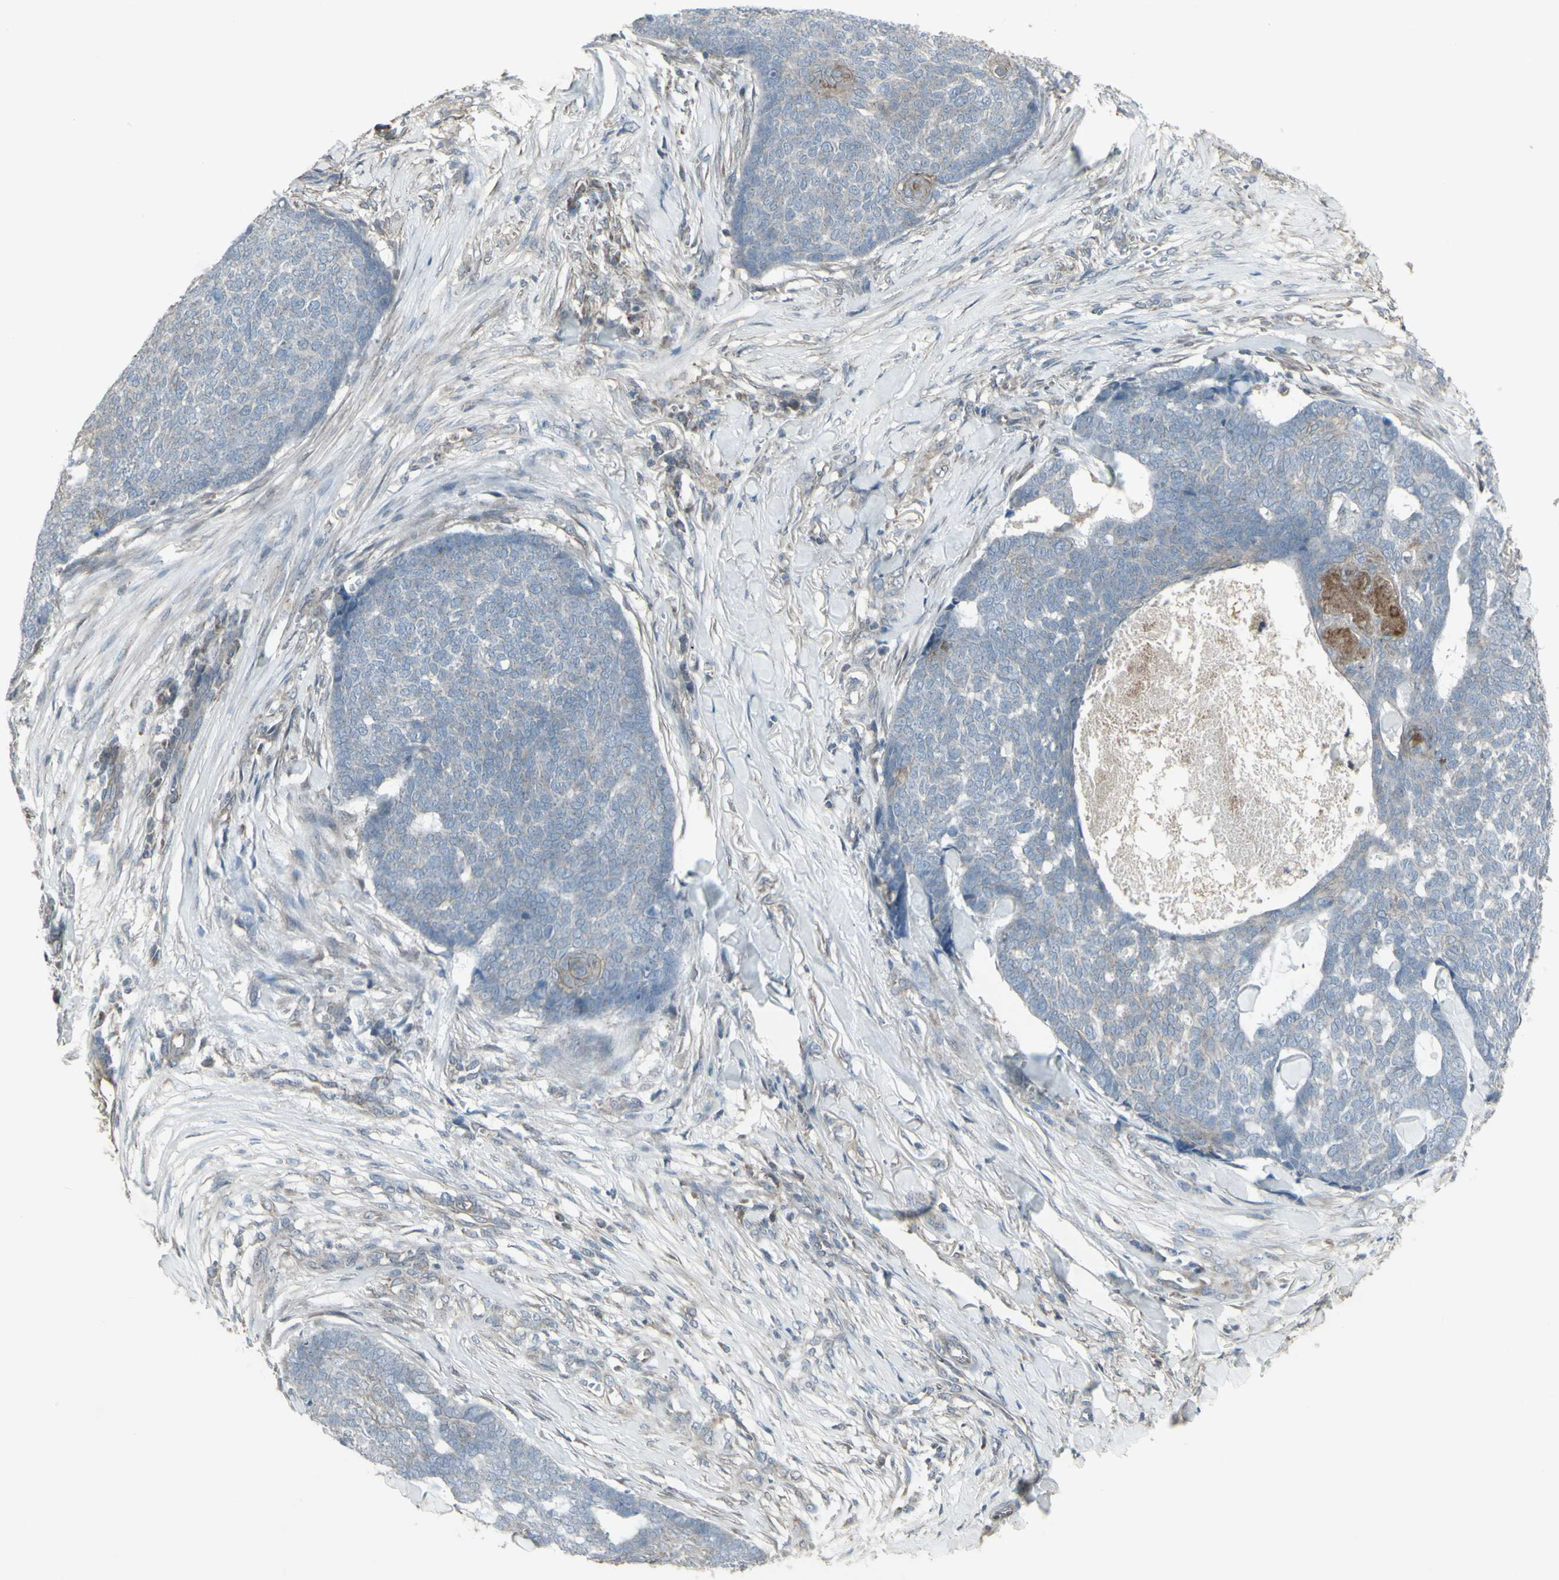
{"staining": {"intensity": "negative", "quantity": "none", "location": "none"}, "tissue": "skin cancer", "cell_type": "Tumor cells", "image_type": "cancer", "snomed": [{"axis": "morphology", "description": "Basal cell carcinoma"}, {"axis": "topography", "description": "Skin"}], "caption": "Tumor cells show no significant expression in skin basal cell carcinoma.", "gene": "FXYD3", "patient": {"sex": "male", "age": 84}}